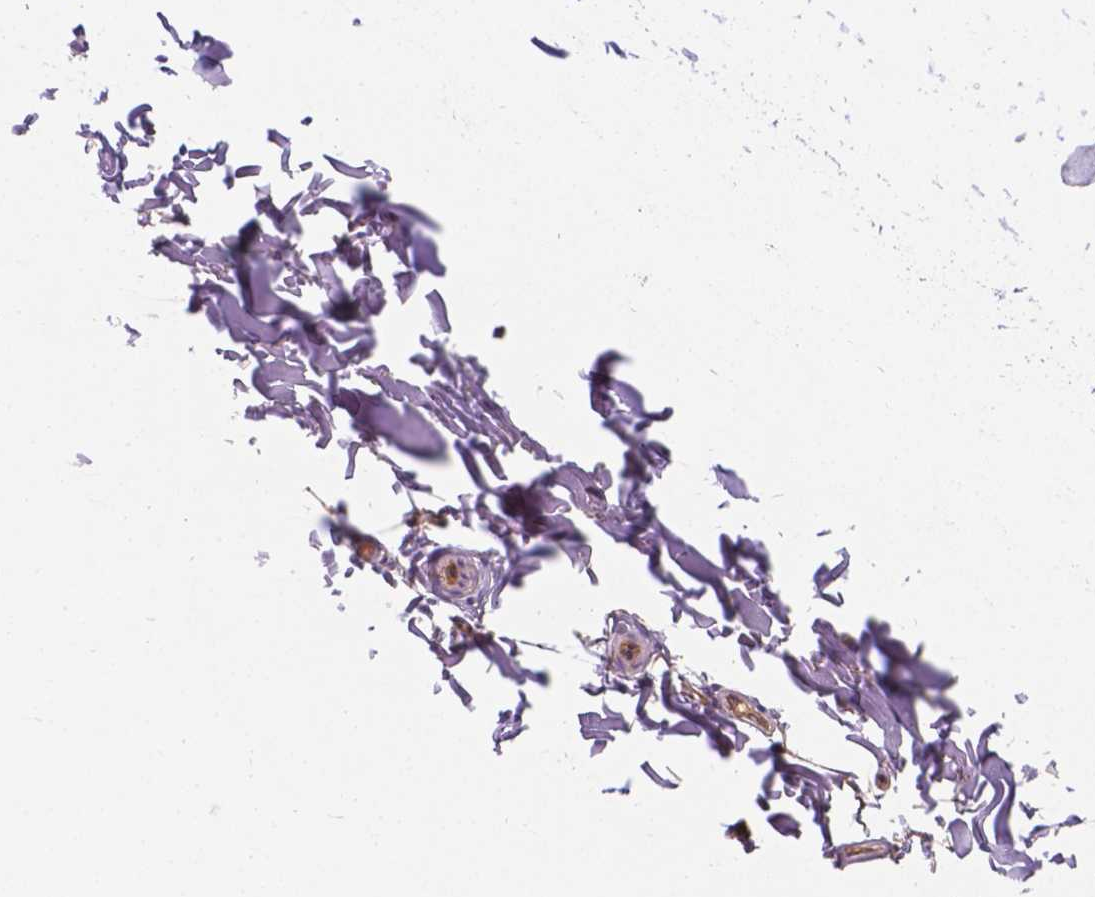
{"staining": {"intensity": "moderate", "quantity": ">75%", "location": "cytoplasmic/membranous"}, "tissue": "soft tissue", "cell_type": "Chondrocytes", "image_type": "normal", "snomed": [{"axis": "morphology", "description": "Normal tissue, NOS"}, {"axis": "topography", "description": "Lymph node"}, {"axis": "topography", "description": "Bronchus"}], "caption": "Immunohistochemical staining of benign human soft tissue exhibits medium levels of moderate cytoplasmic/membranous staining in about >75% of chondrocytes.", "gene": "CDK10", "patient": {"sex": "female", "age": 70}}